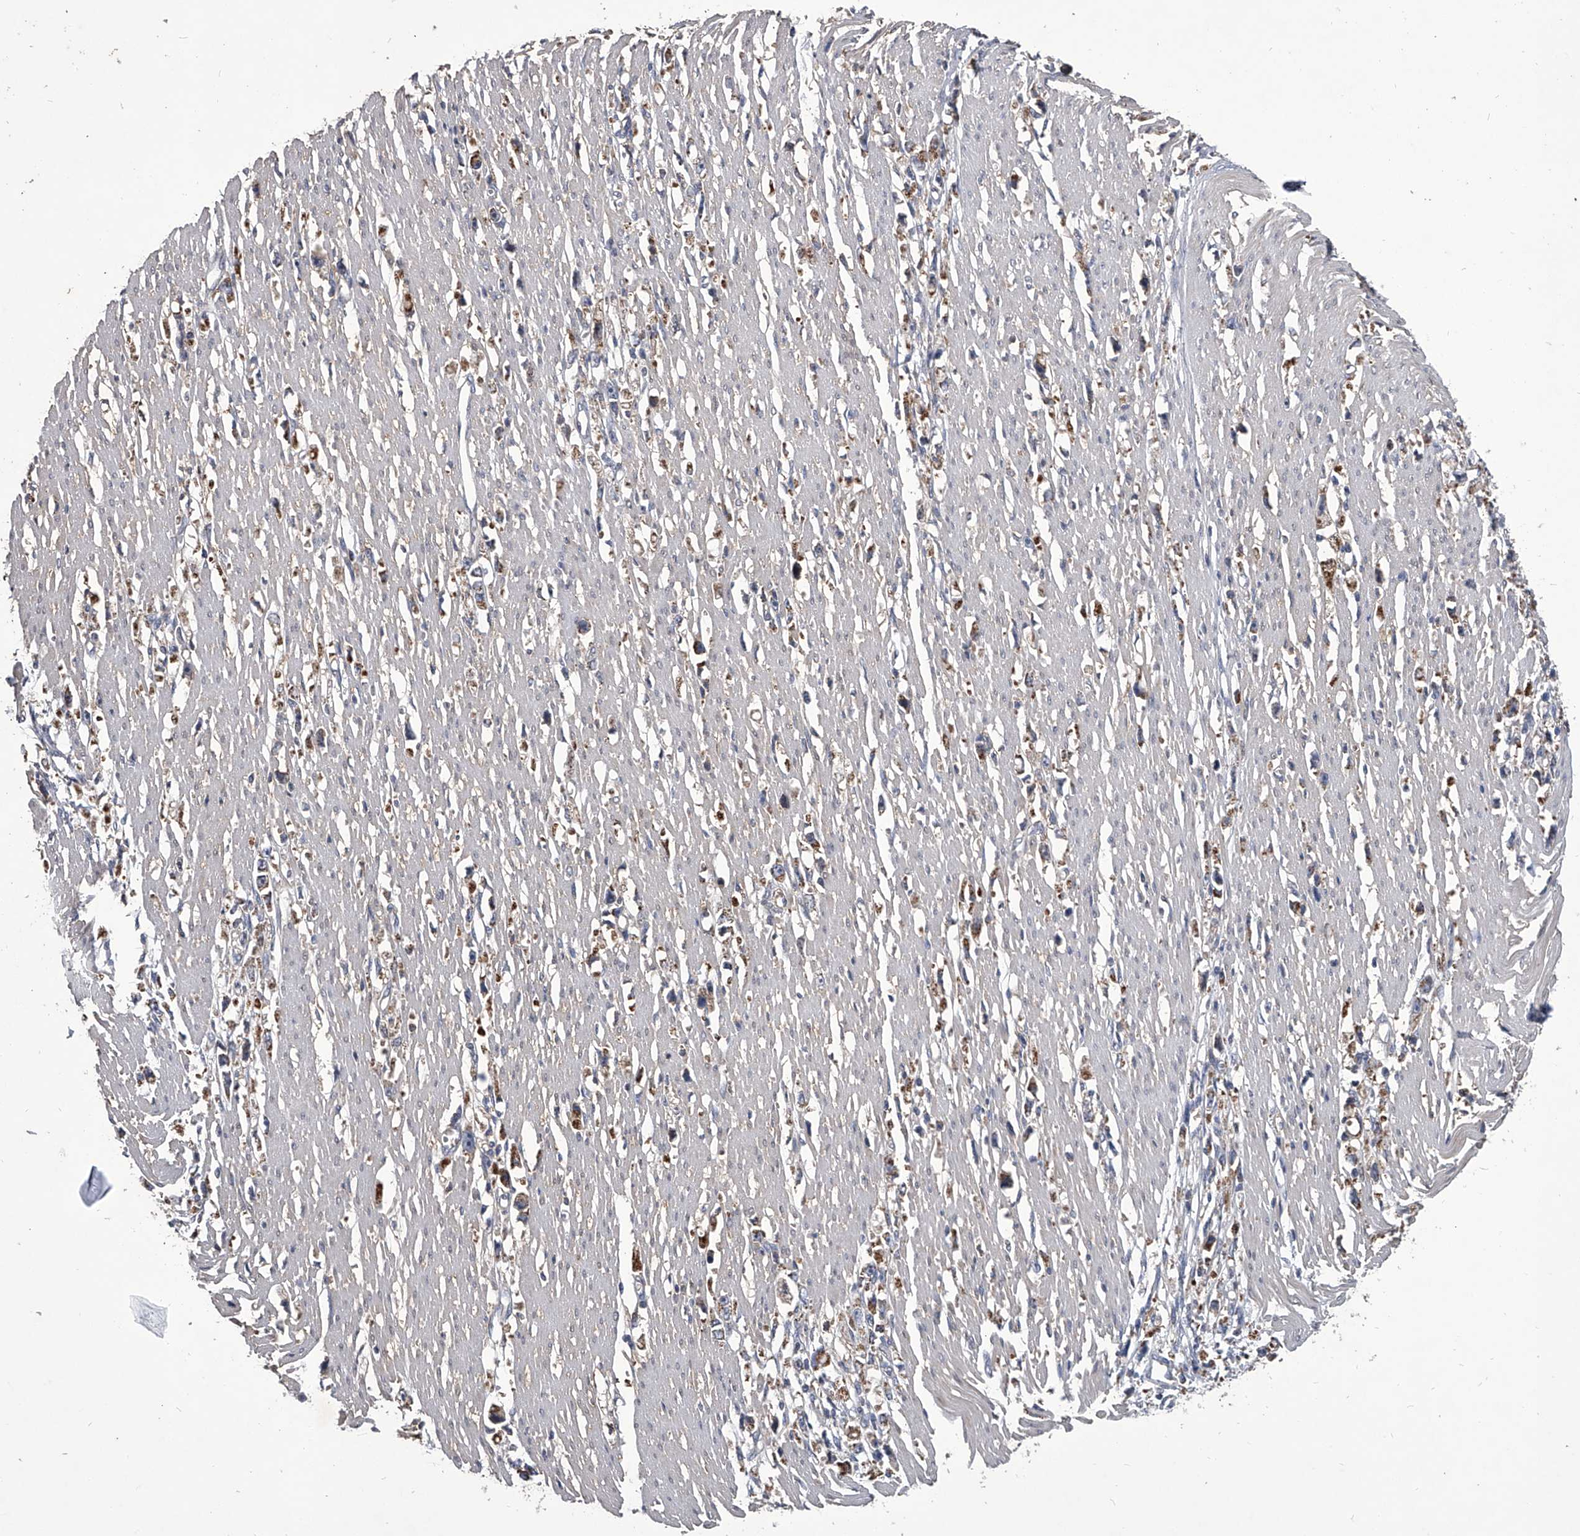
{"staining": {"intensity": "moderate", "quantity": ">75%", "location": "cytoplasmic/membranous"}, "tissue": "stomach cancer", "cell_type": "Tumor cells", "image_type": "cancer", "snomed": [{"axis": "morphology", "description": "Adenocarcinoma, NOS"}, {"axis": "topography", "description": "Stomach"}], "caption": "About >75% of tumor cells in human stomach cancer (adenocarcinoma) demonstrate moderate cytoplasmic/membranous protein positivity as visualized by brown immunohistochemical staining.", "gene": "NRP1", "patient": {"sex": "female", "age": 59}}